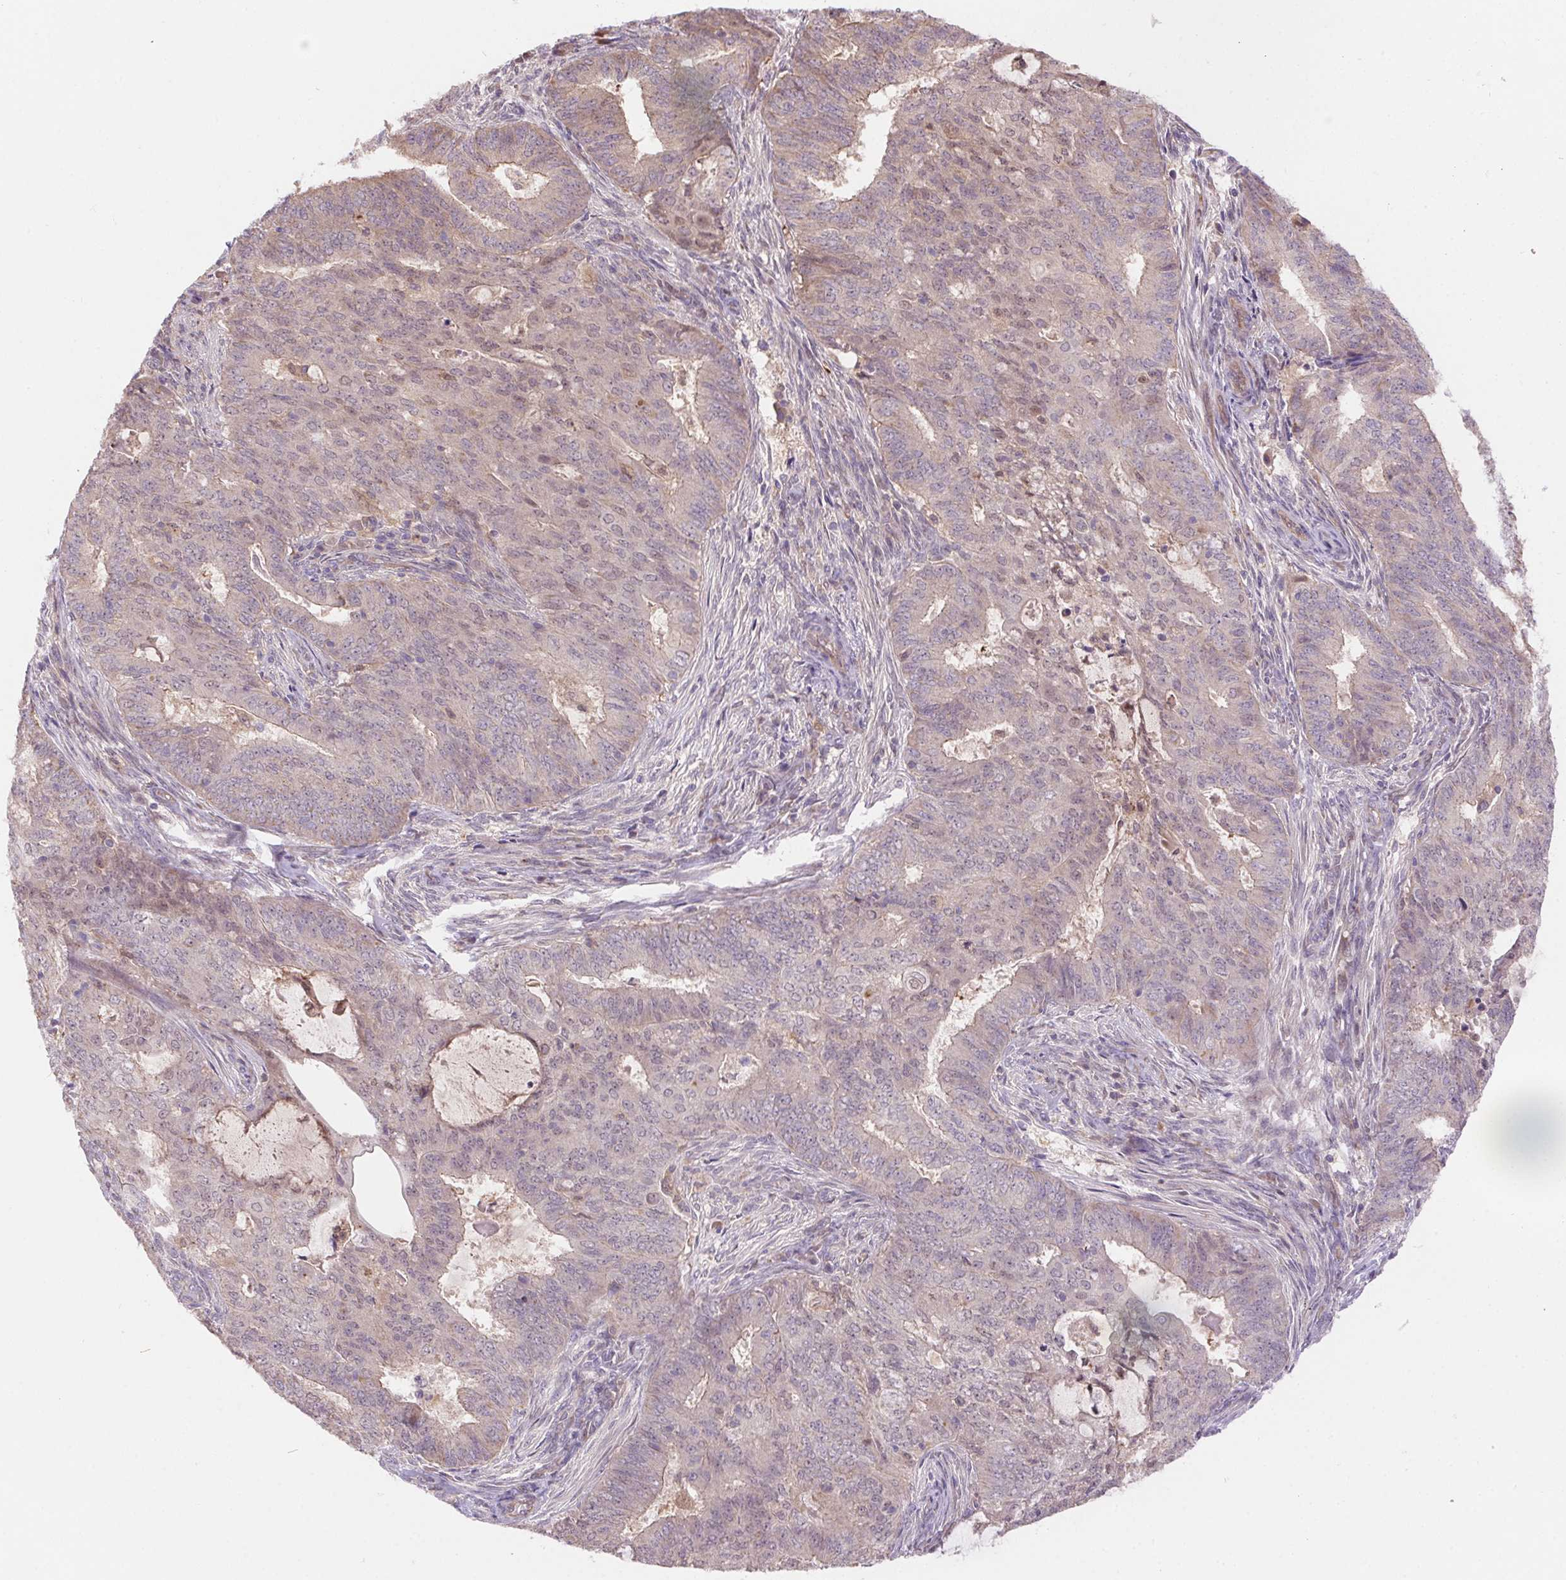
{"staining": {"intensity": "weak", "quantity": "<25%", "location": "nuclear"}, "tissue": "endometrial cancer", "cell_type": "Tumor cells", "image_type": "cancer", "snomed": [{"axis": "morphology", "description": "Adenocarcinoma, NOS"}, {"axis": "topography", "description": "Endometrium"}], "caption": "Tumor cells show no significant protein positivity in endometrial adenocarcinoma.", "gene": "NUDT16", "patient": {"sex": "female", "age": 62}}